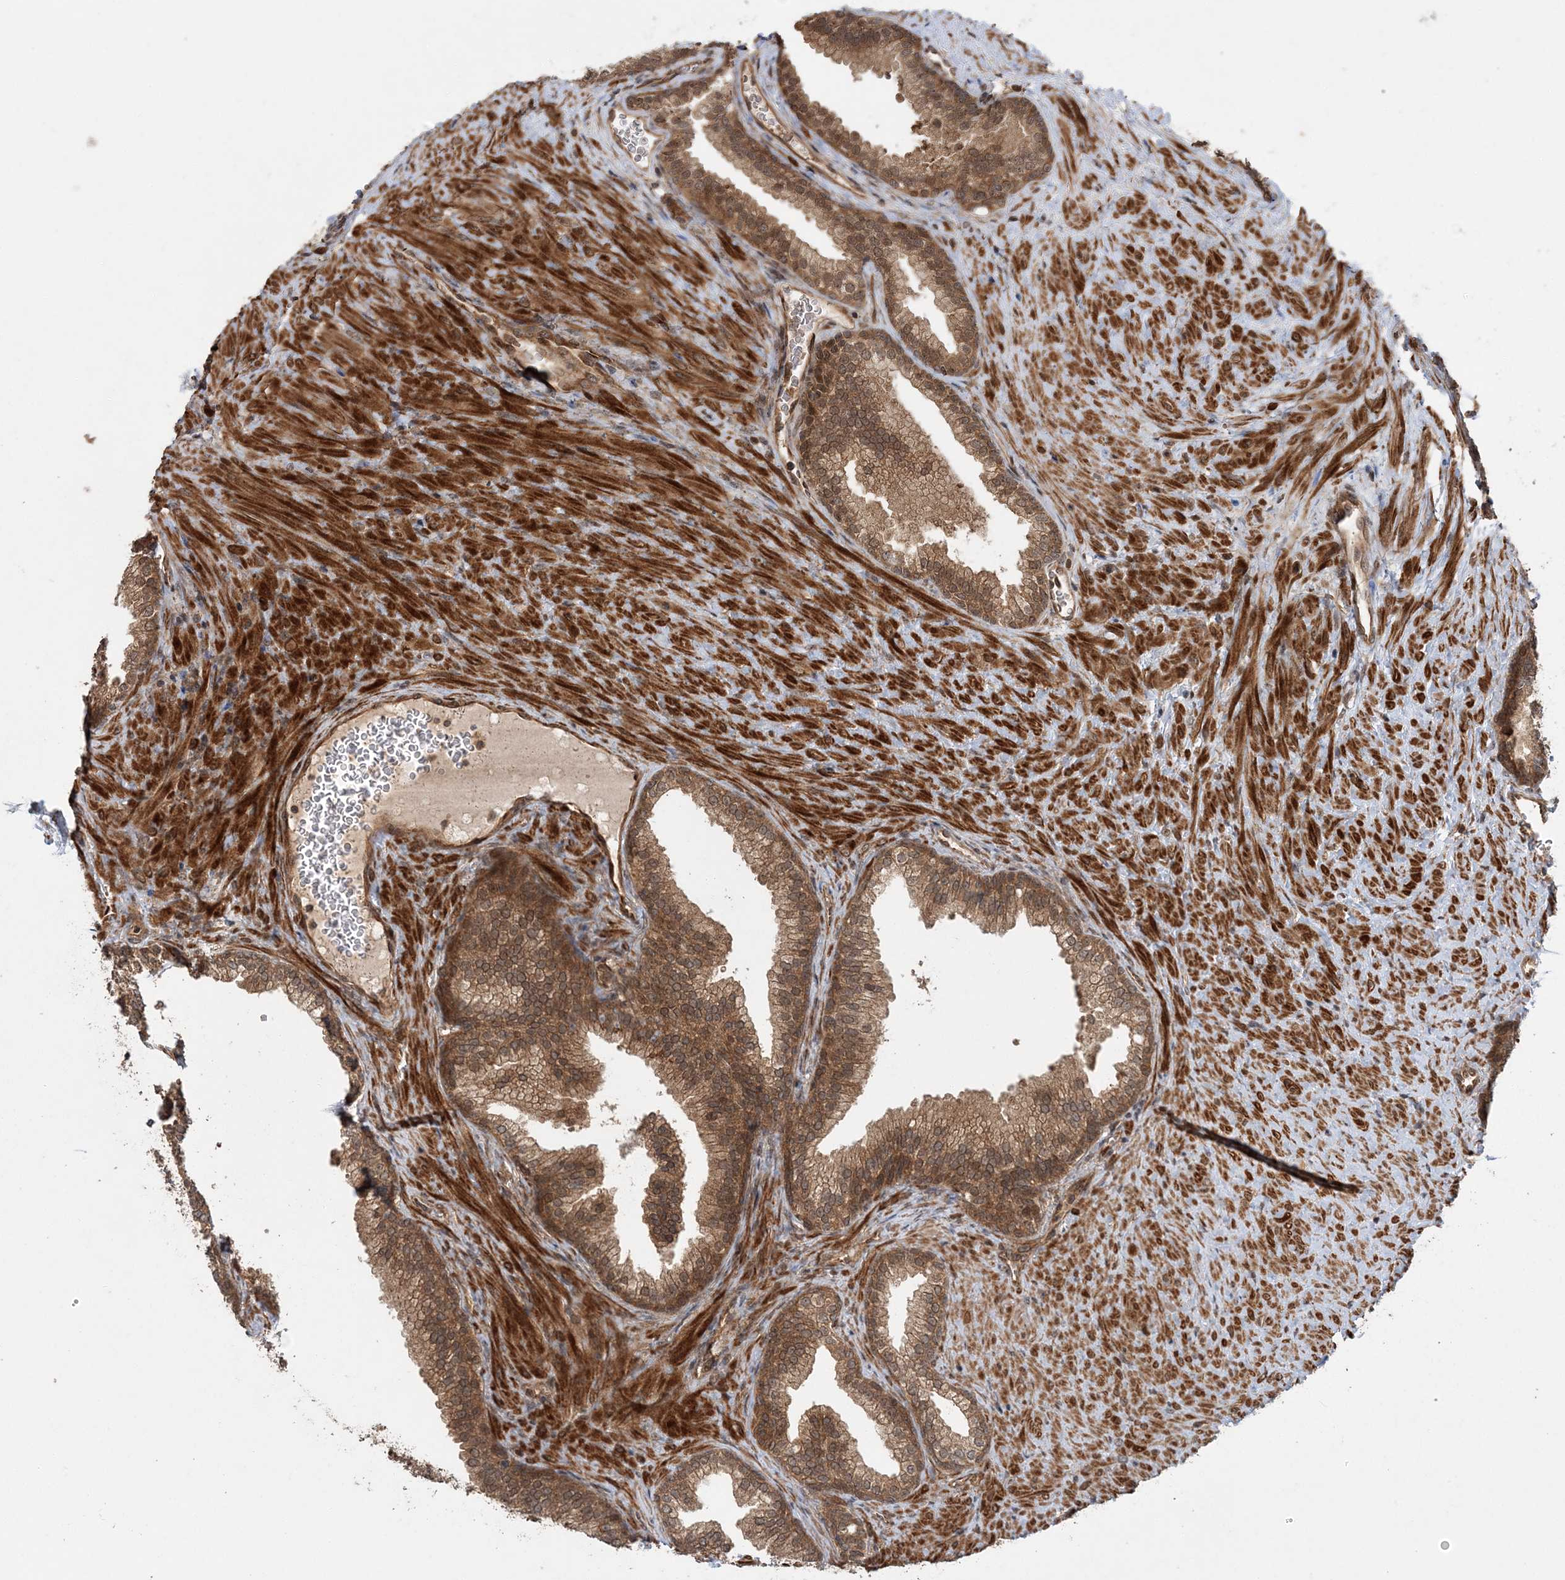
{"staining": {"intensity": "moderate", "quantity": ">75%", "location": "cytoplasmic/membranous,nuclear"}, "tissue": "prostate", "cell_type": "Glandular cells", "image_type": "normal", "snomed": [{"axis": "morphology", "description": "Normal tissue, NOS"}, {"axis": "topography", "description": "Prostate"}], "caption": "An immunohistochemistry micrograph of normal tissue is shown. Protein staining in brown labels moderate cytoplasmic/membranous,nuclear positivity in prostate within glandular cells.", "gene": "UBTD2", "patient": {"sex": "male", "age": 76}}